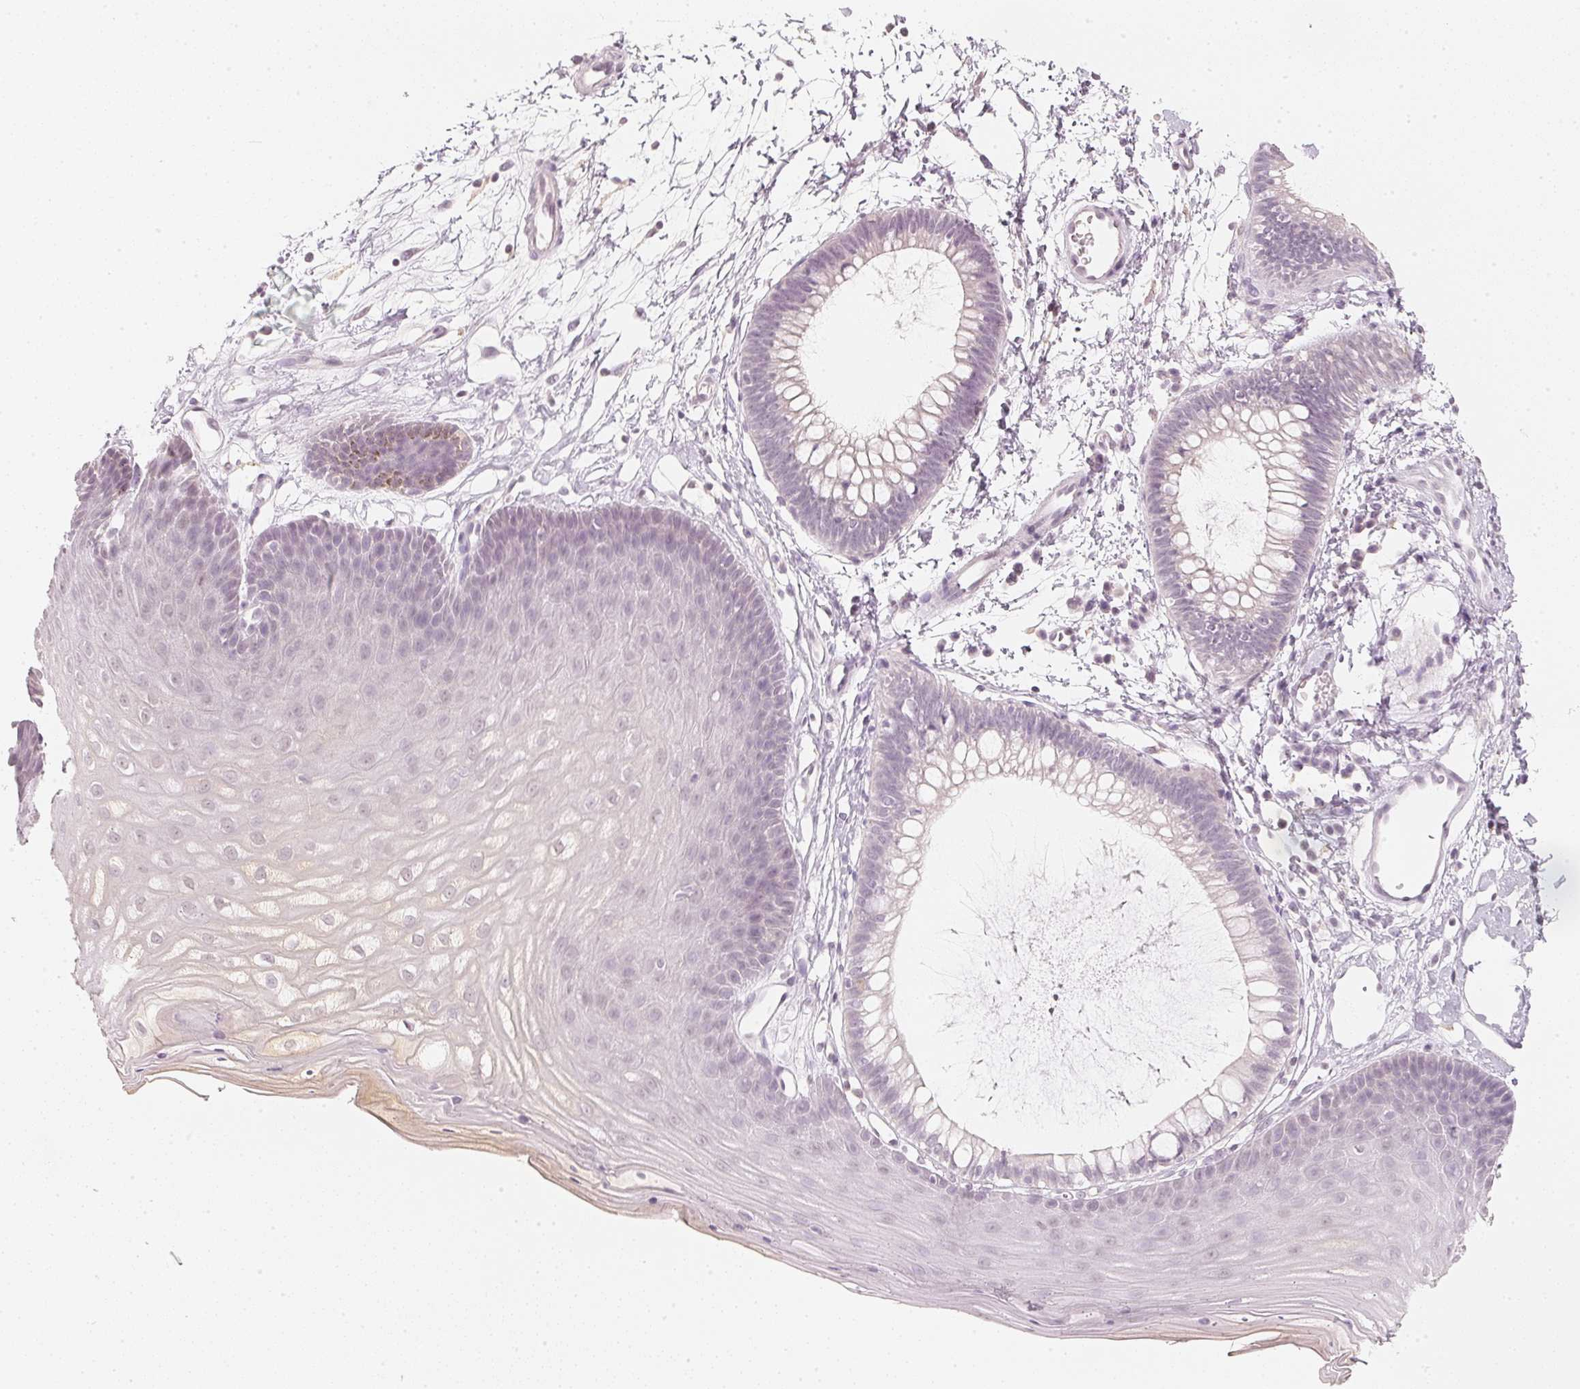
{"staining": {"intensity": "negative", "quantity": "none", "location": "none"}, "tissue": "skin", "cell_type": "Epidermal cells", "image_type": "normal", "snomed": [{"axis": "morphology", "description": "Normal tissue, NOS"}, {"axis": "topography", "description": "Anal"}], "caption": "The micrograph shows no significant expression in epidermal cells of skin. (Stains: DAB (3,3'-diaminobenzidine) IHC with hematoxylin counter stain, Microscopy: brightfield microscopy at high magnification).", "gene": "CFAP276", "patient": {"sex": "male", "age": 53}}